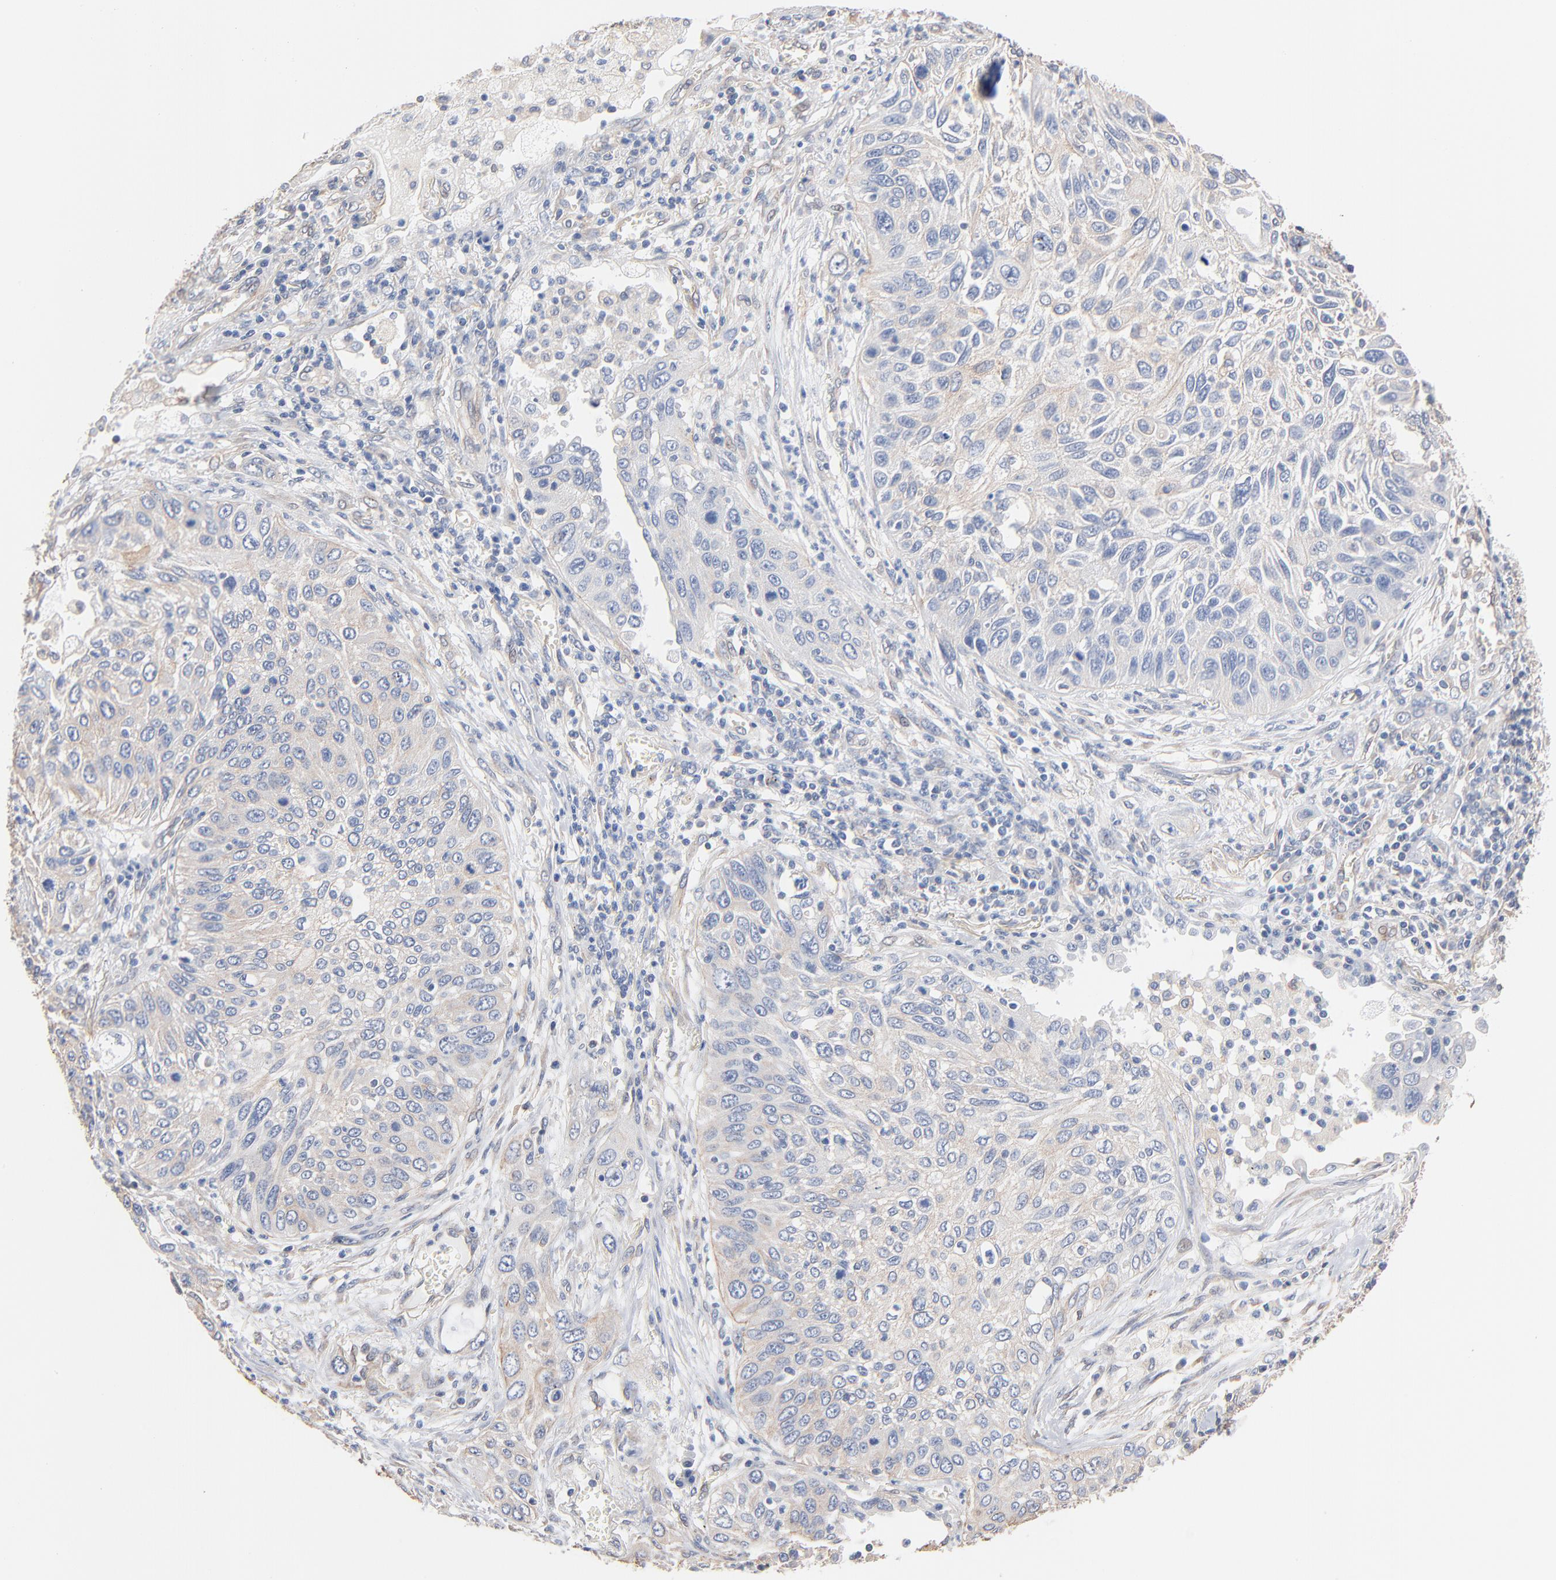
{"staining": {"intensity": "negative", "quantity": "none", "location": "none"}, "tissue": "lung cancer", "cell_type": "Tumor cells", "image_type": "cancer", "snomed": [{"axis": "morphology", "description": "Squamous cell carcinoma, NOS"}, {"axis": "topography", "description": "Lung"}], "caption": "Protein analysis of lung cancer shows no significant expression in tumor cells.", "gene": "ABCD4", "patient": {"sex": "female", "age": 76}}